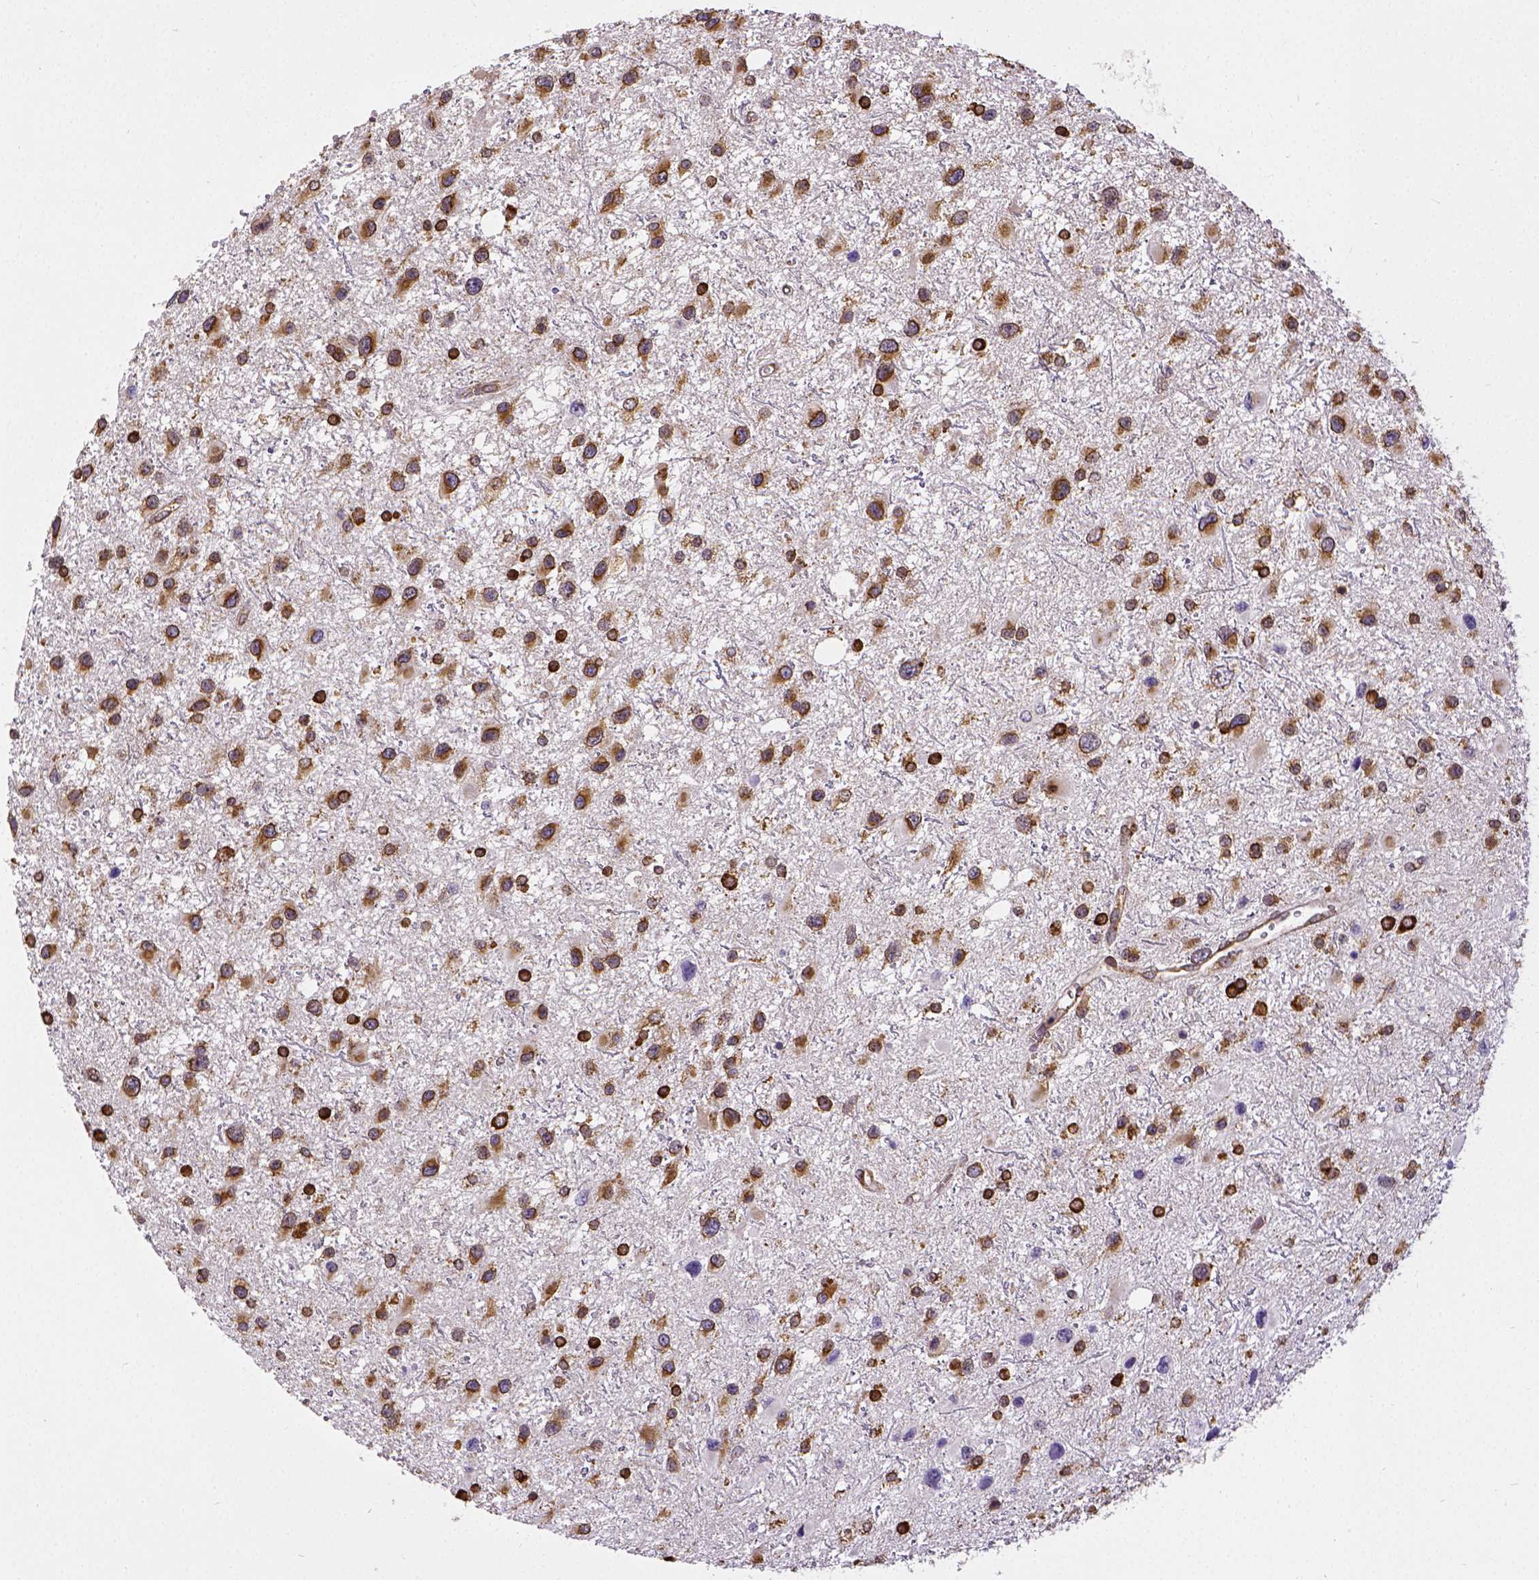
{"staining": {"intensity": "strong", "quantity": ">75%", "location": "cytoplasmic/membranous"}, "tissue": "glioma", "cell_type": "Tumor cells", "image_type": "cancer", "snomed": [{"axis": "morphology", "description": "Glioma, malignant, Low grade"}, {"axis": "topography", "description": "Brain"}], "caption": "Malignant low-grade glioma stained with a brown dye displays strong cytoplasmic/membranous positive expression in about >75% of tumor cells.", "gene": "MTDH", "patient": {"sex": "female", "age": 32}}